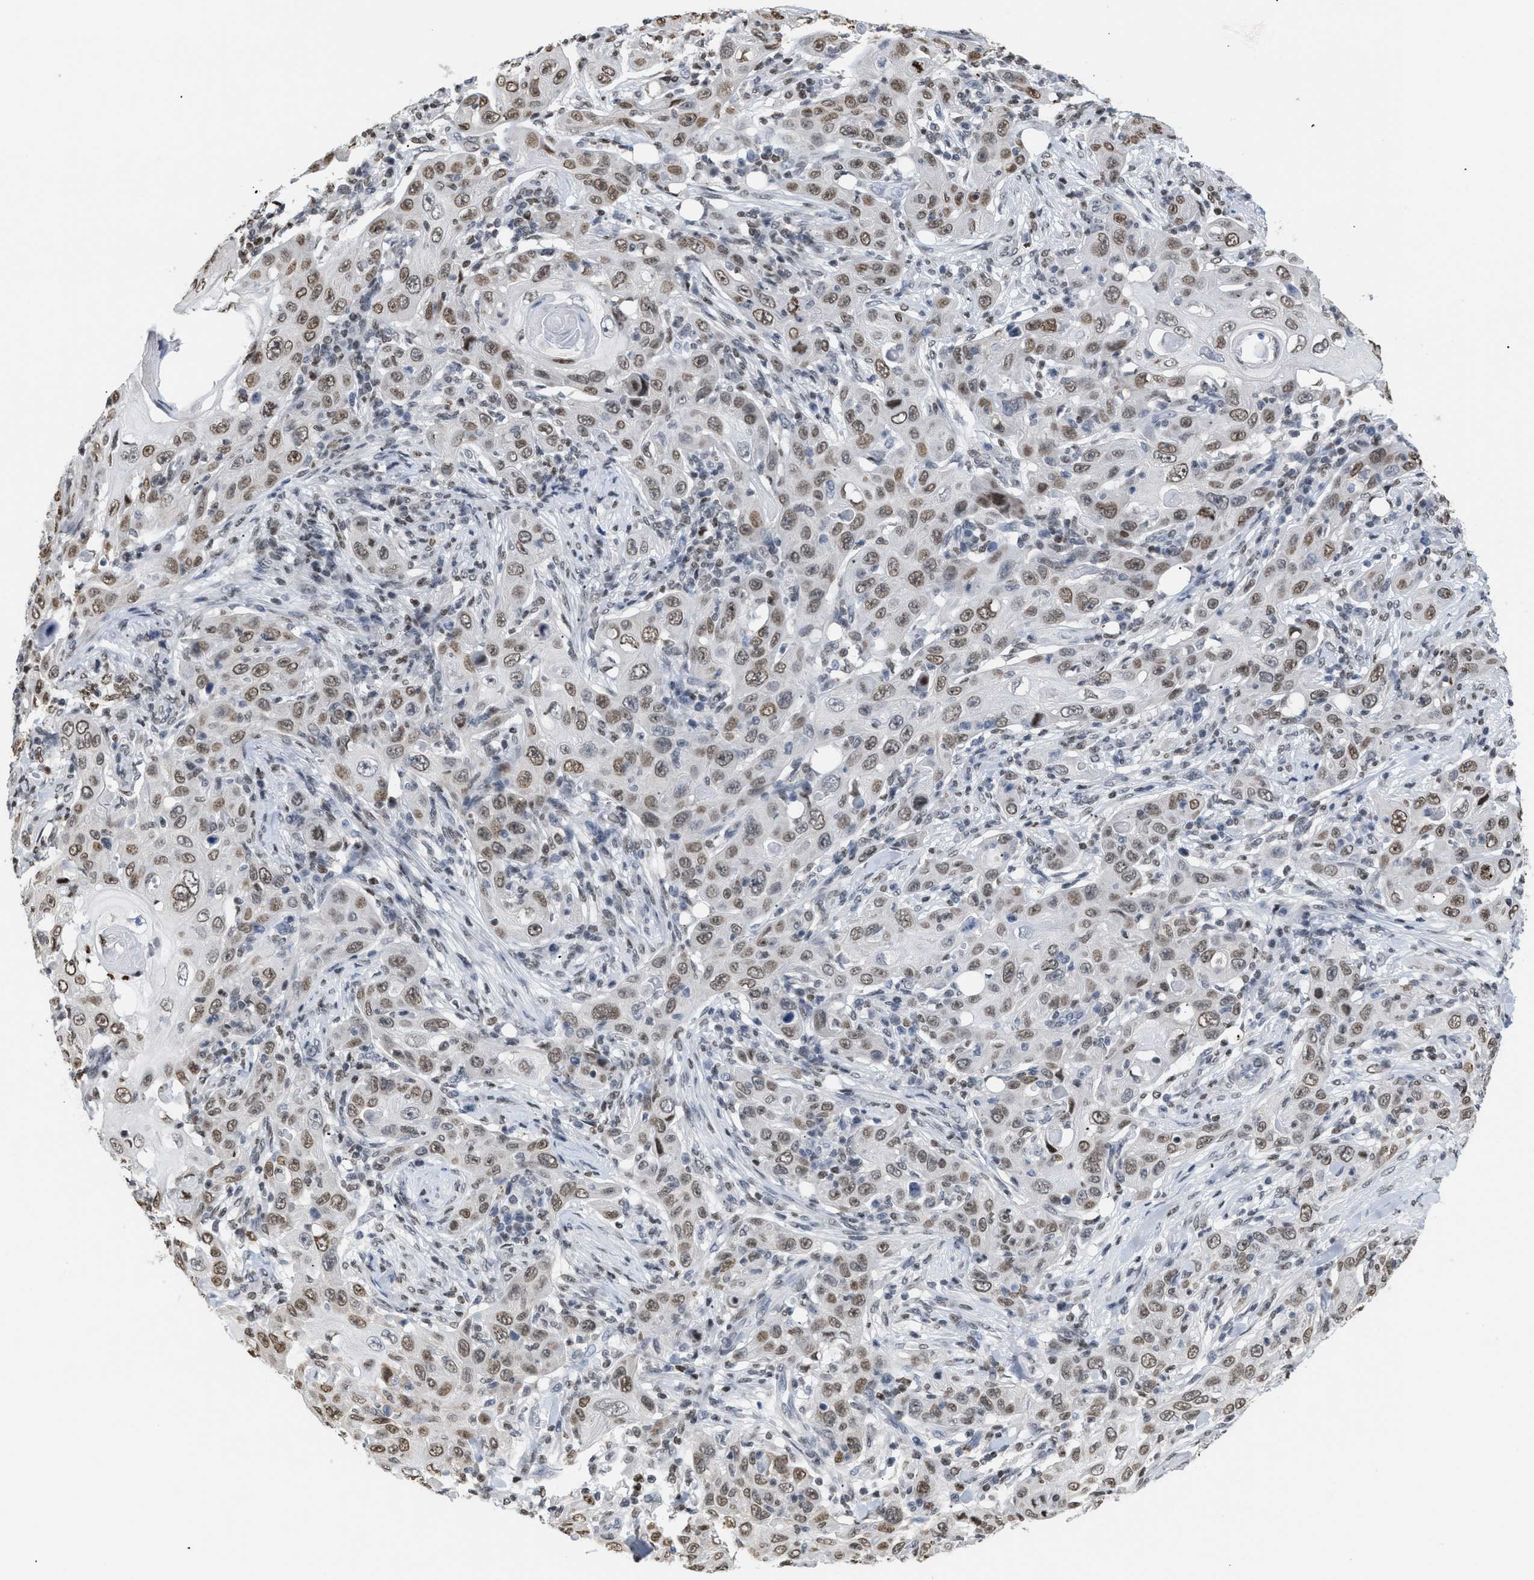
{"staining": {"intensity": "moderate", "quantity": ">75%", "location": "nuclear"}, "tissue": "skin cancer", "cell_type": "Tumor cells", "image_type": "cancer", "snomed": [{"axis": "morphology", "description": "Squamous cell carcinoma, NOS"}, {"axis": "topography", "description": "Skin"}], "caption": "The image shows staining of skin squamous cell carcinoma, revealing moderate nuclear protein positivity (brown color) within tumor cells. The staining is performed using DAB (3,3'-diaminobenzidine) brown chromogen to label protein expression. The nuclei are counter-stained blue using hematoxylin.", "gene": "HMGN2", "patient": {"sex": "female", "age": 88}}